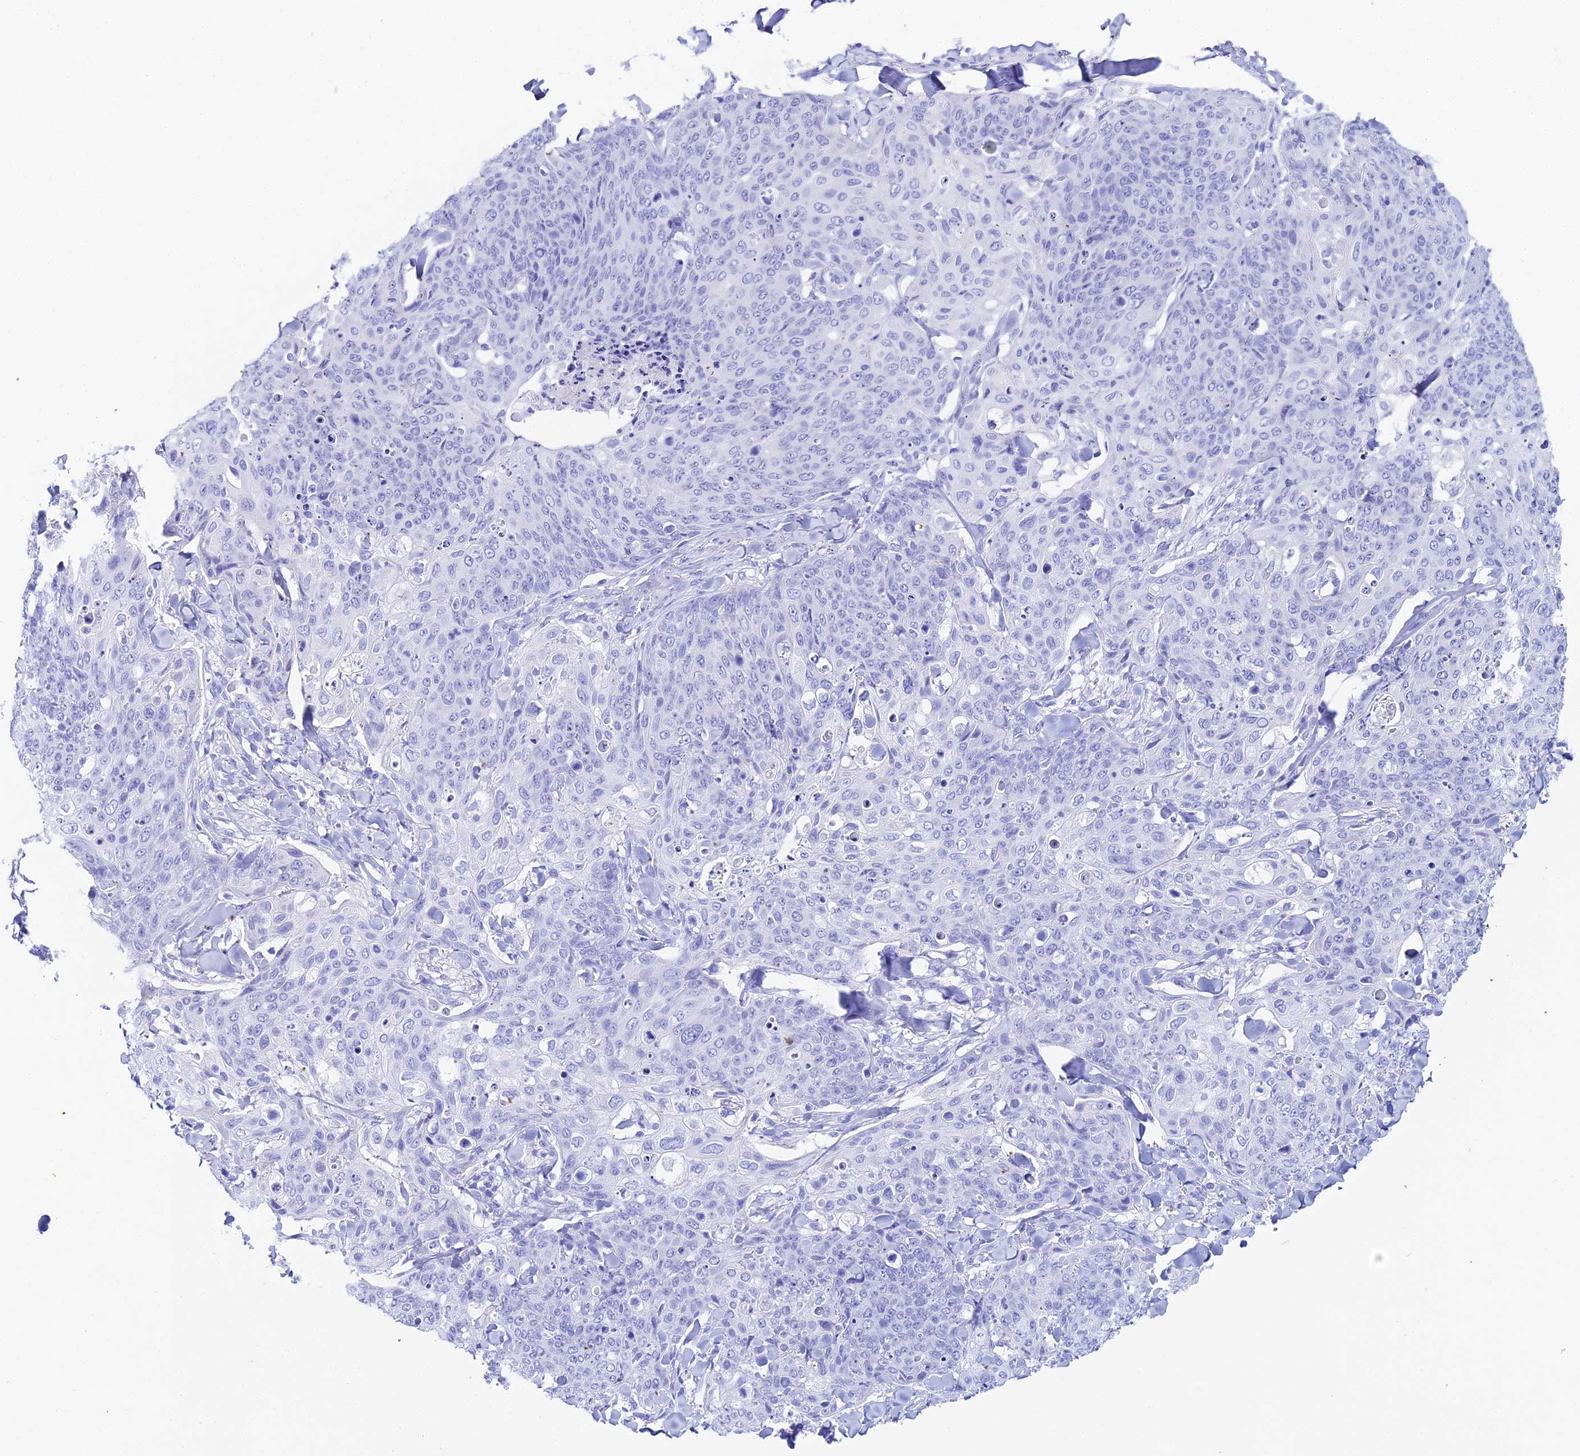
{"staining": {"intensity": "negative", "quantity": "none", "location": "none"}, "tissue": "skin cancer", "cell_type": "Tumor cells", "image_type": "cancer", "snomed": [{"axis": "morphology", "description": "Squamous cell carcinoma, NOS"}, {"axis": "topography", "description": "Skin"}, {"axis": "topography", "description": "Vulva"}], "caption": "High power microscopy image of an immunohistochemistry (IHC) image of skin cancer (squamous cell carcinoma), revealing no significant expression in tumor cells. (DAB immunohistochemistry with hematoxylin counter stain).", "gene": "CELA3A", "patient": {"sex": "female", "age": 85}}